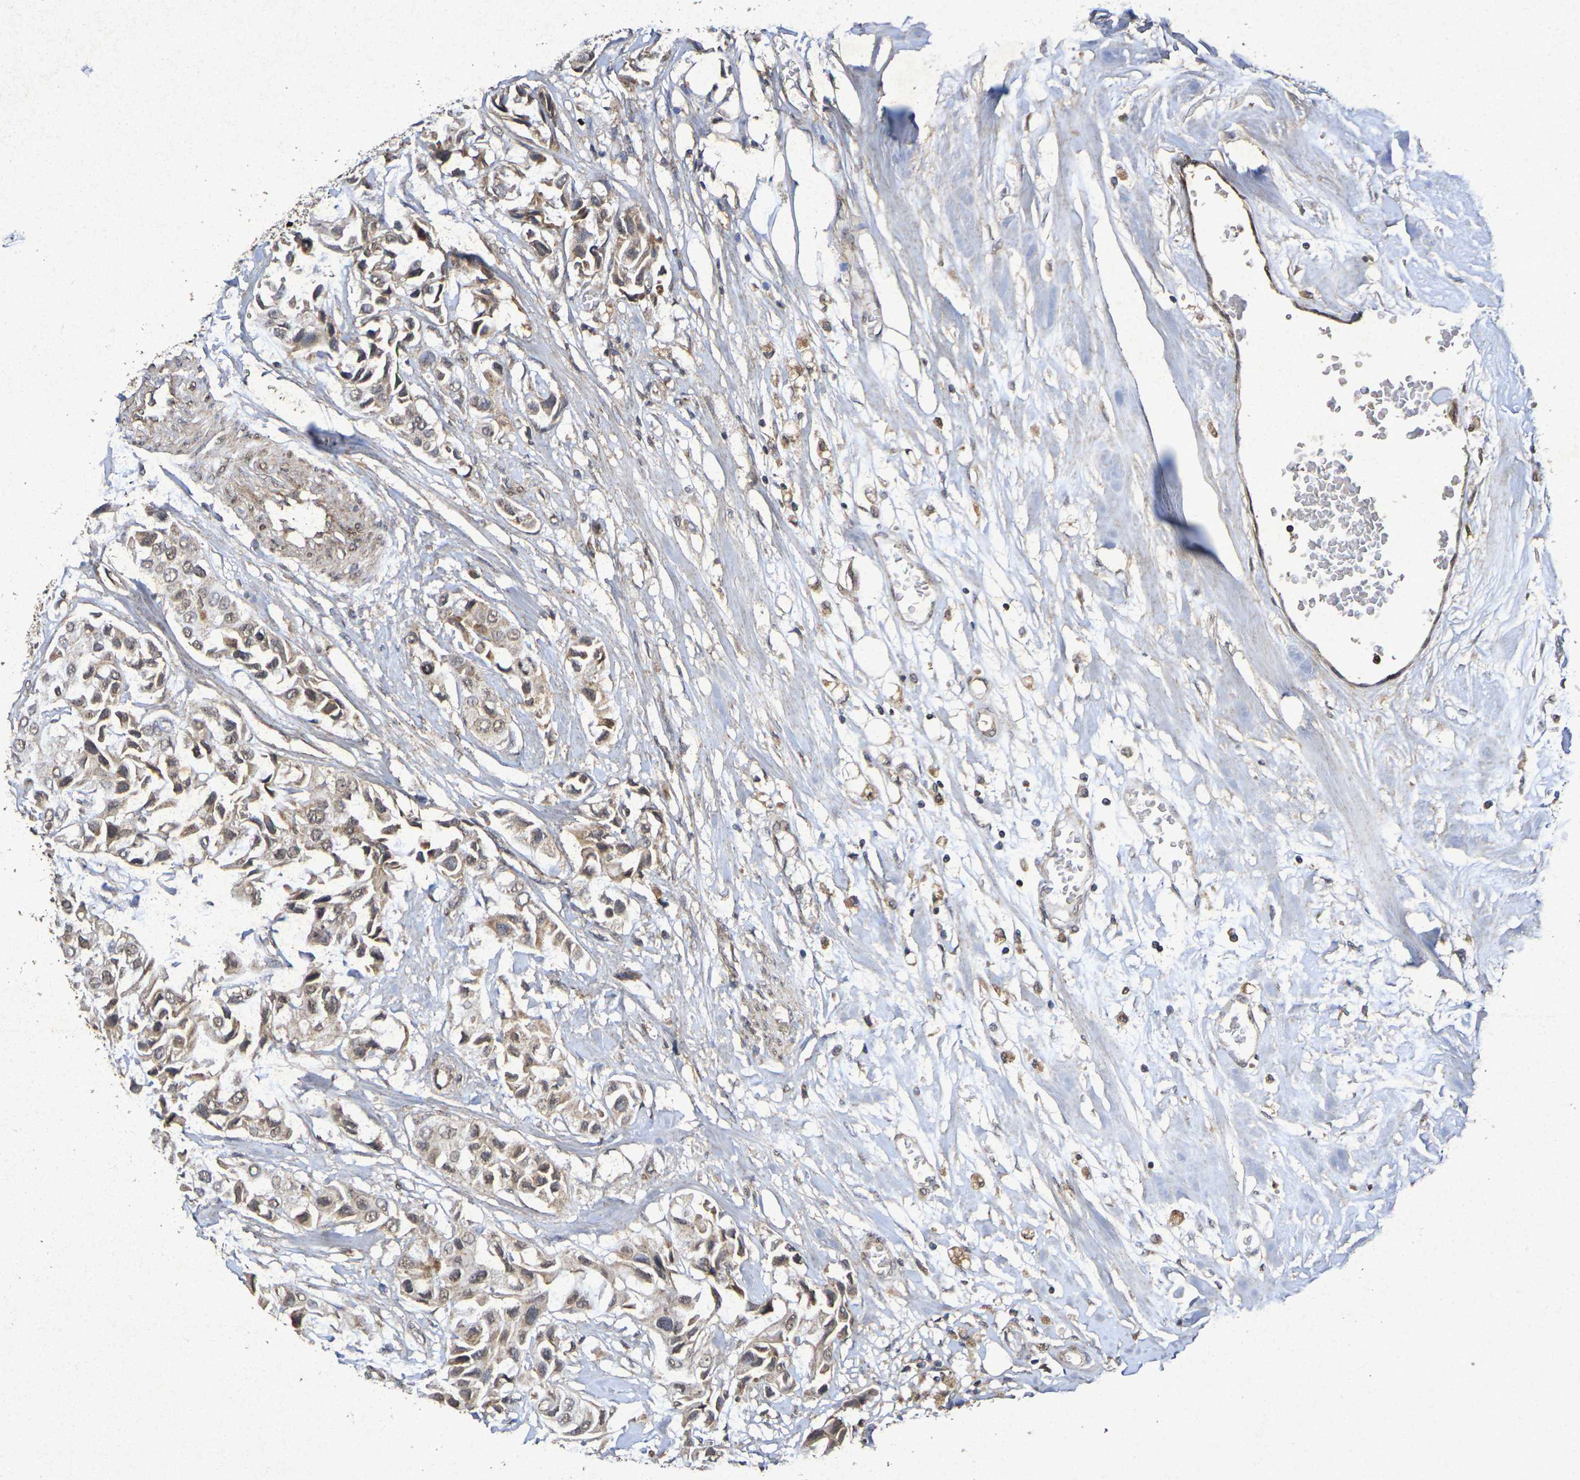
{"staining": {"intensity": "weak", "quantity": ">75%", "location": "cytoplasmic/membranous,nuclear"}, "tissue": "breast cancer", "cell_type": "Tumor cells", "image_type": "cancer", "snomed": [{"axis": "morphology", "description": "Duct carcinoma"}, {"axis": "topography", "description": "Breast"}], "caption": "Immunohistochemistry histopathology image of breast intraductal carcinoma stained for a protein (brown), which displays low levels of weak cytoplasmic/membranous and nuclear positivity in about >75% of tumor cells.", "gene": "GUCY1A2", "patient": {"sex": "female", "age": 80}}